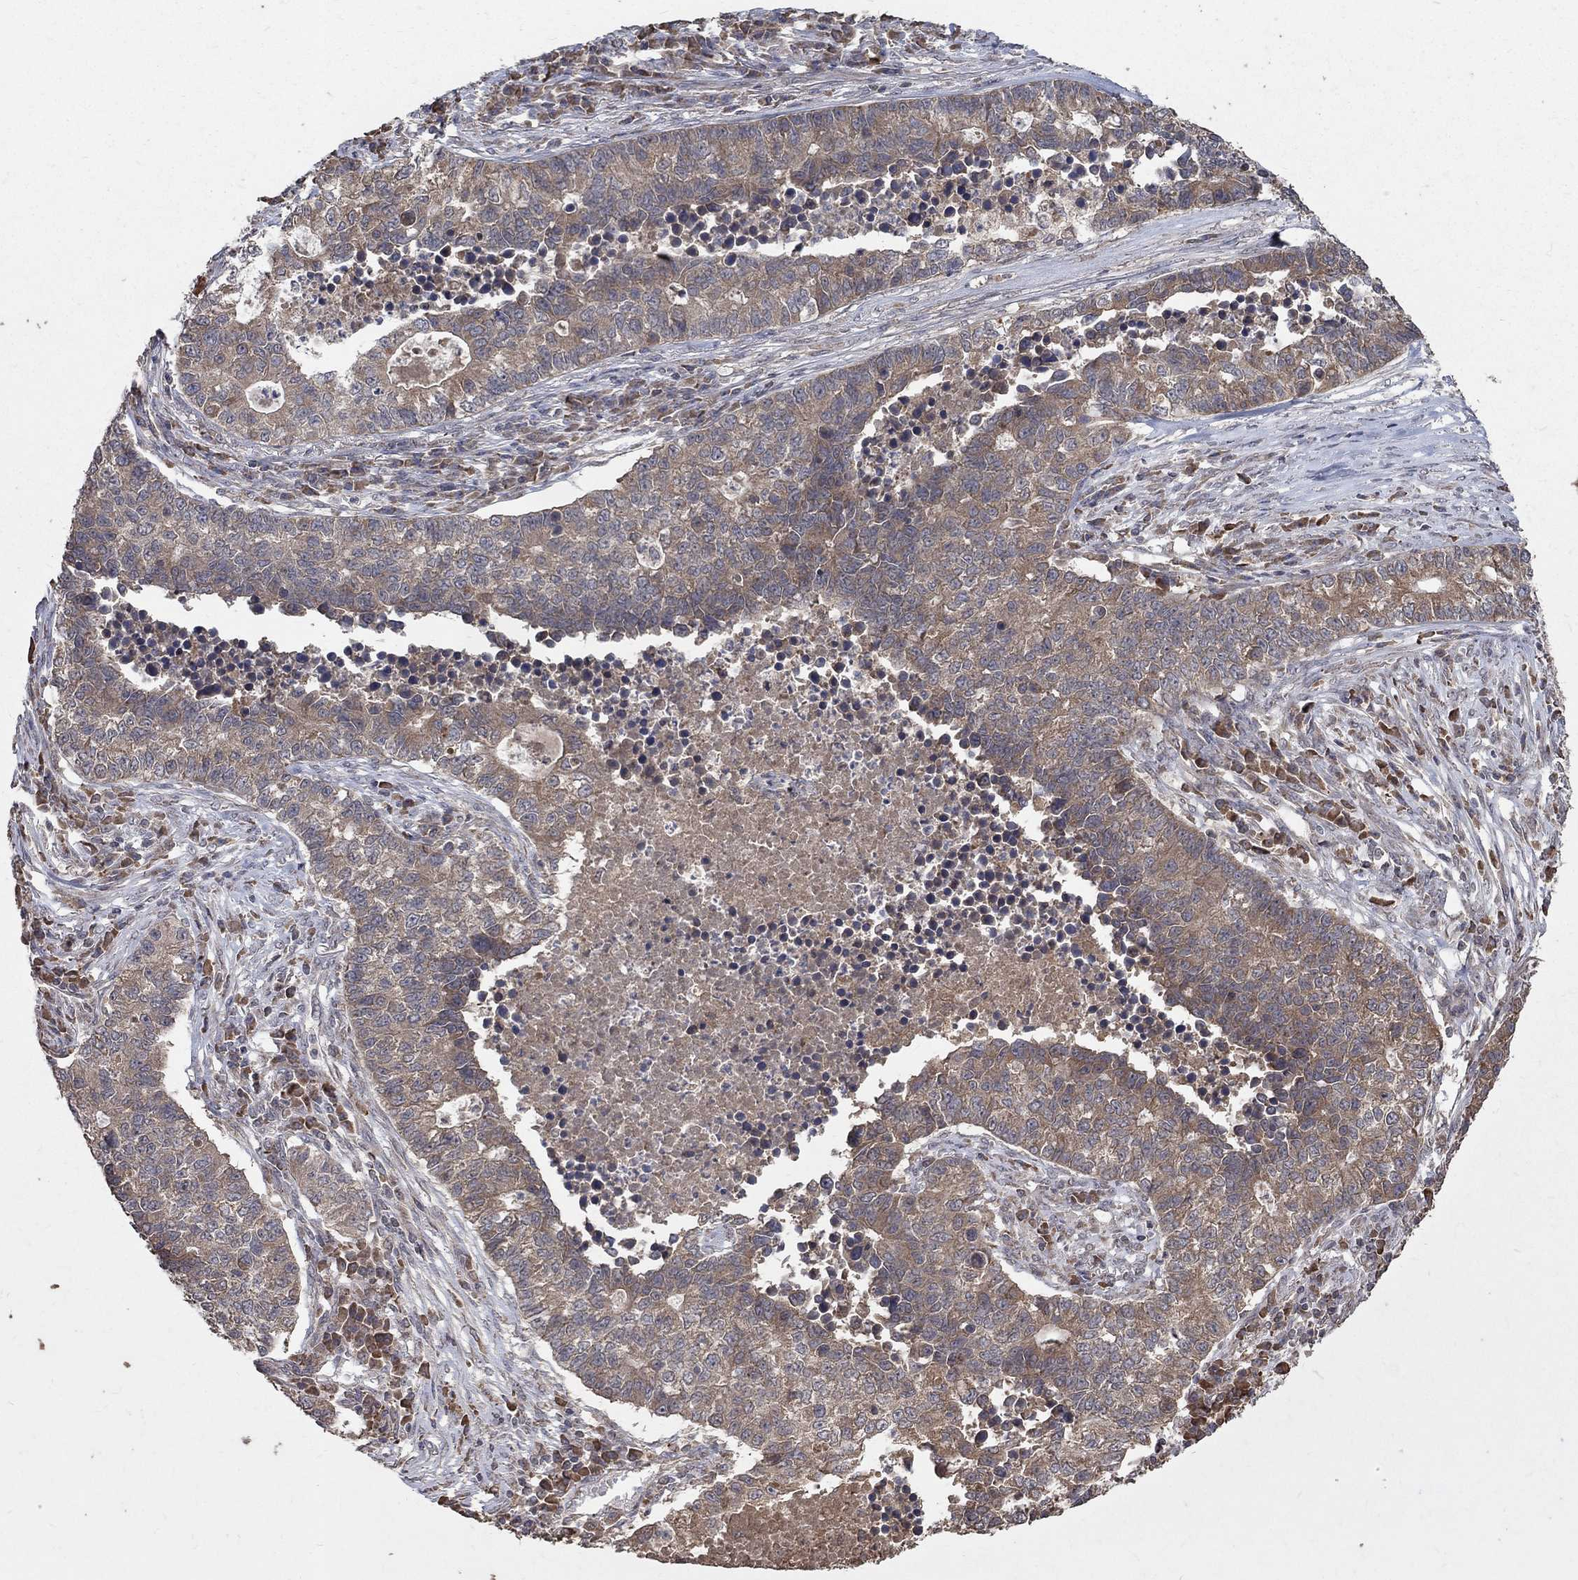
{"staining": {"intensity": "moderate", "quantity": "25%-75%", "location": "cytoplasmic/membranous"}, "tissue": "lung cancer", "cell_type": "Tumor cells", "image_type": "cancer", "snomed": [{"axis": "morphology", "description": "Adenocarcinoma, NOS"}, {"axis": "topography", "description": "Lung"}], "caption": "Human adenocarcinoma (lung) stained with a protein marker reveals moderate staining in tumor cells.", "gene": "C17orf75", "patient": {"sex": "male", "age": 57}}